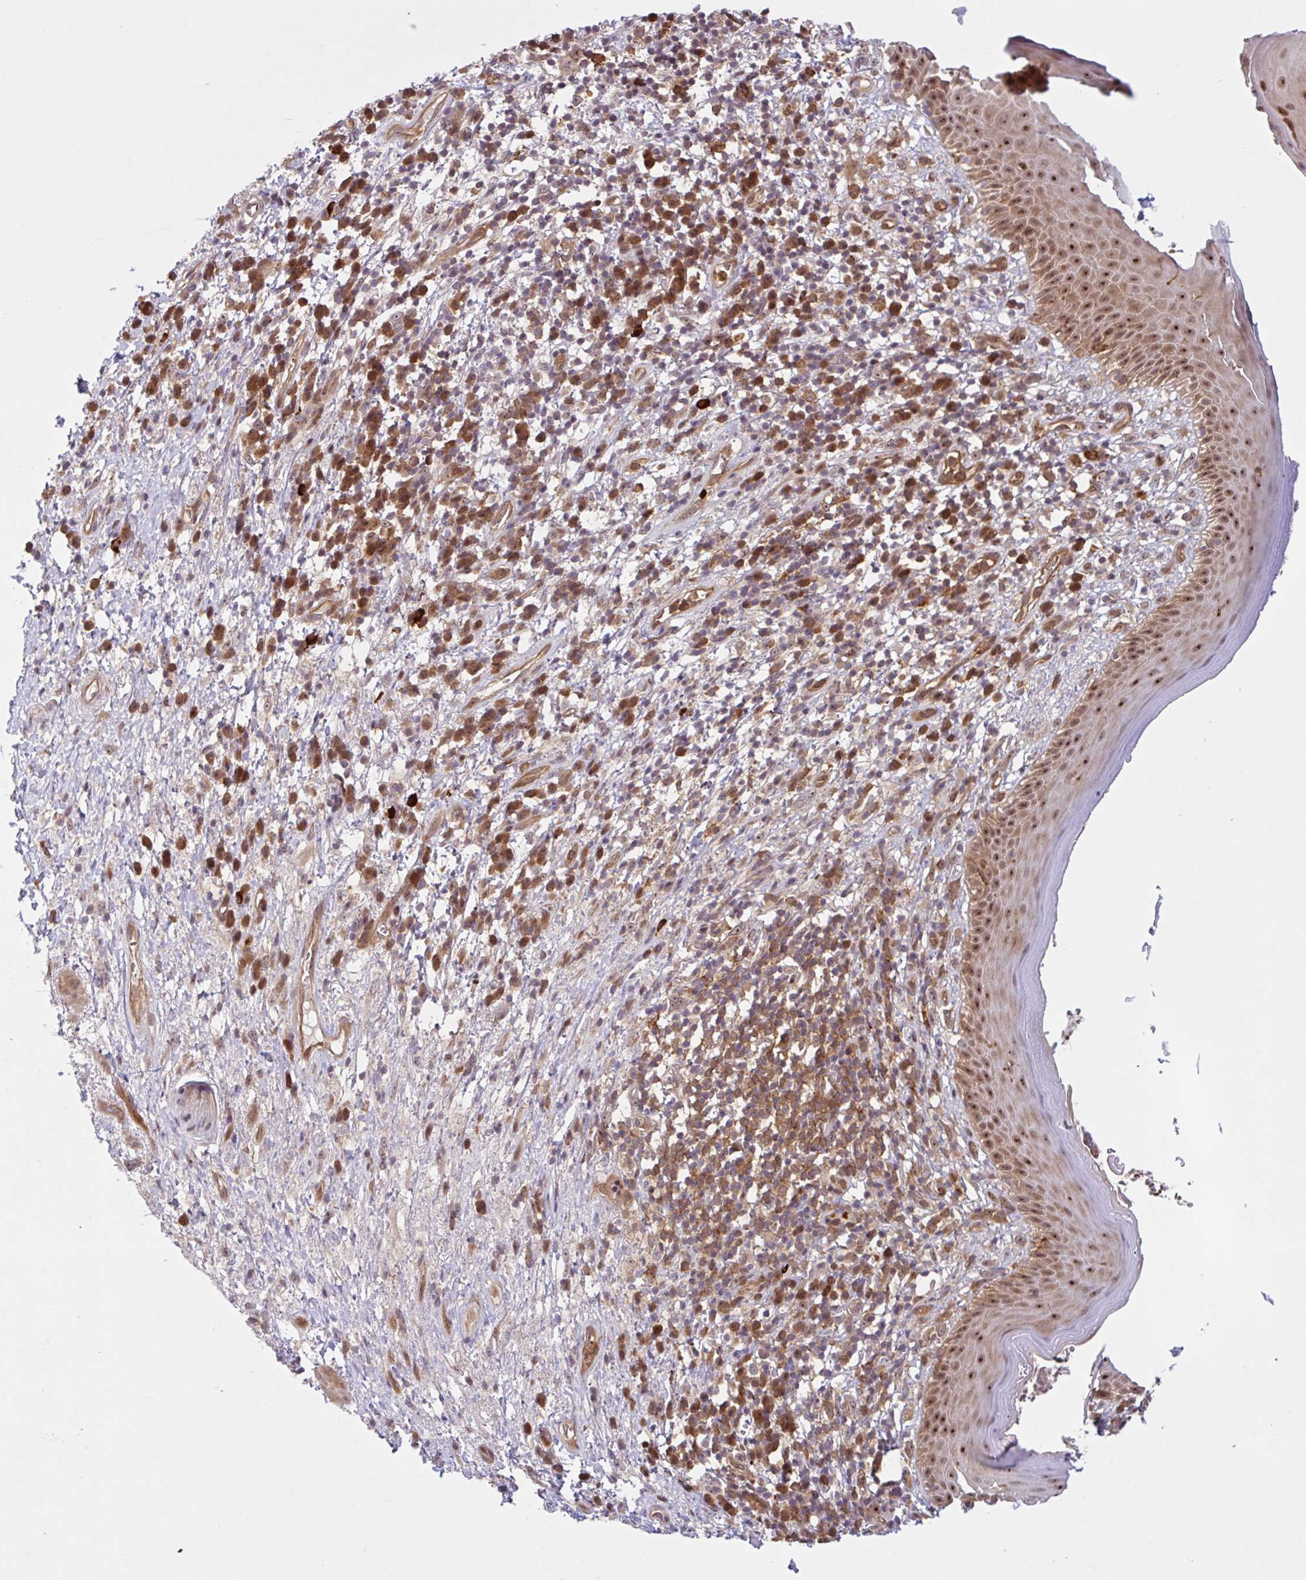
{"staining": {"intensity": "strong", "quantity": "25%-75%", "location": "nuclear"}, "tissue": "skin", "cell_type": "Epidermal cells", "image_type": "normal", "snomed": [{"axis": "morphology", "description": "Normal tissue, NOS"}, {"axis": "topography", "description": "Anal"}], "caption": "Immunohistochemistry micrograph of benign skin: skin stained using immunohistochemistry (IHC) displays high levels of strong protein expression localized specifically in the nuclear of epidermal cells, appearing as a nuclear brown color.", "gene": "HMBS", "patient": {"sex": "male", "age": 78}}